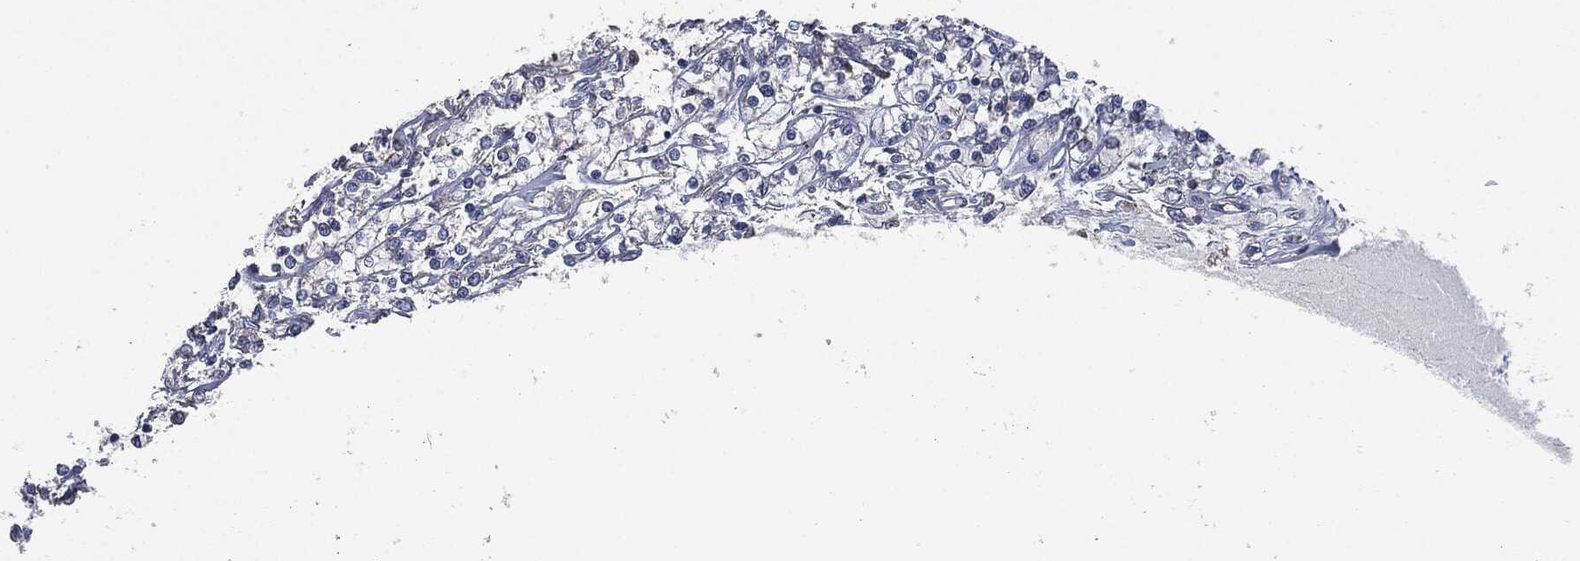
{"staining": {"intensity": "negative", "quantity": "none", "location": "none"}, "tissue": "renal cancer", "cell_type": "Tumor cells", "image_type": "cancer", "snomed": [{"axis": "morphology", "description": "Adenocarcinoma, NOS"}, {"axis": "topography", "description": "Kidney"}], "caption": "Immunohistochemical staining of adenocarcinoma (renal) shows no significant expression in tumor cells. (DAB (3,3'-diaminobenzidine) immunohistochemistry, high magnification).", "gene": "CD33", "patient": {"sex": "female", "age": 59}}